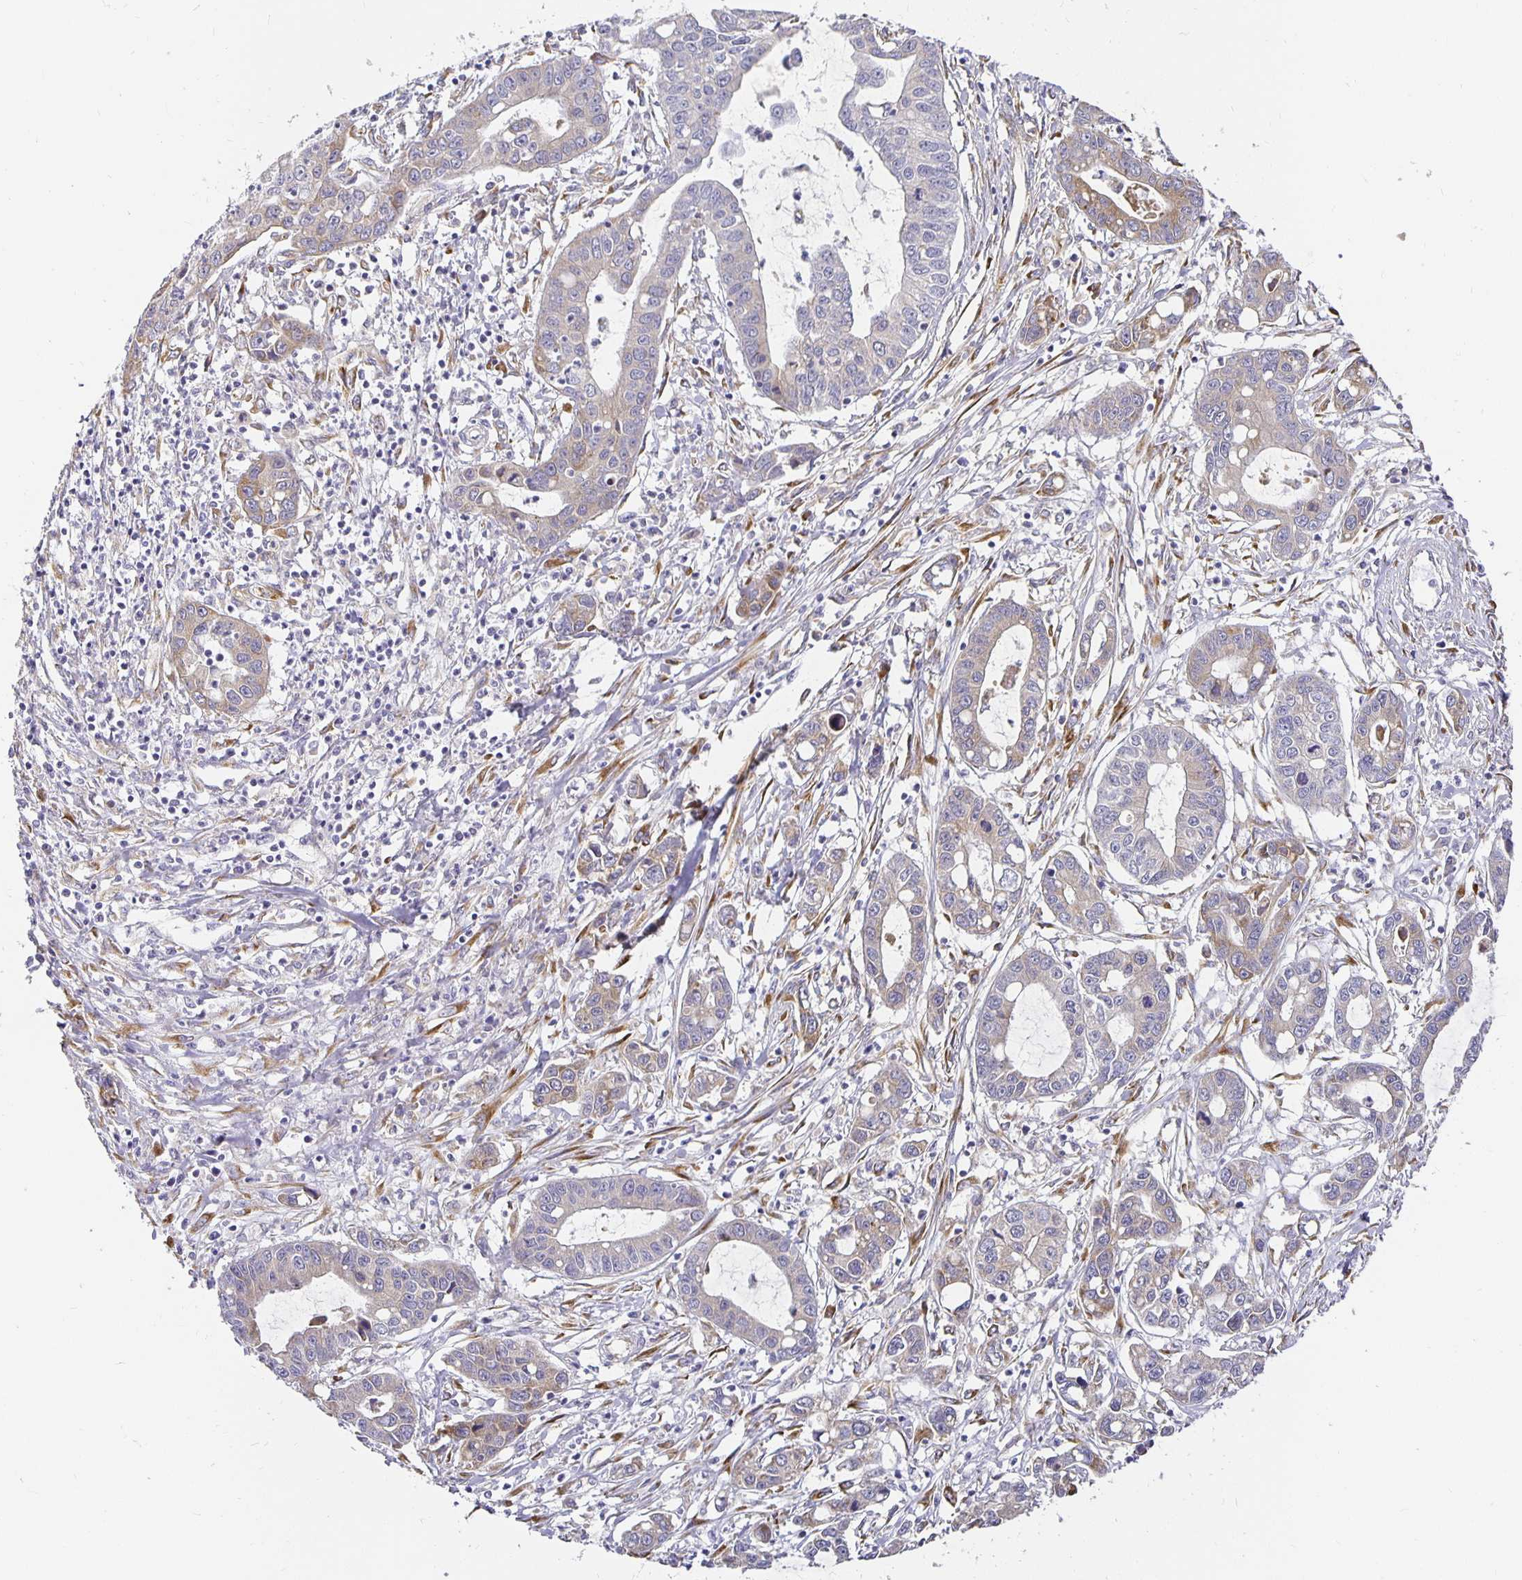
{"staining": {"intensity": "weak", "quantity": "<25%", "location": "cytoplasmic/membranous"}, "tissue": "liver cancer", "cell_type": "Tumor cells", "image_type": "cancer", "snomed": [{"axis": "morphology", "description": "Cholangiocarcinoma"}, {"axis": "topography", "description": "Liver"}], "caption": "Protein analysis of liver cholangiocarcinoma exhibits no significant positivity in tumor cells.", "gene": "PLOD1", "patient": {"sex": "male", "age": 58}}